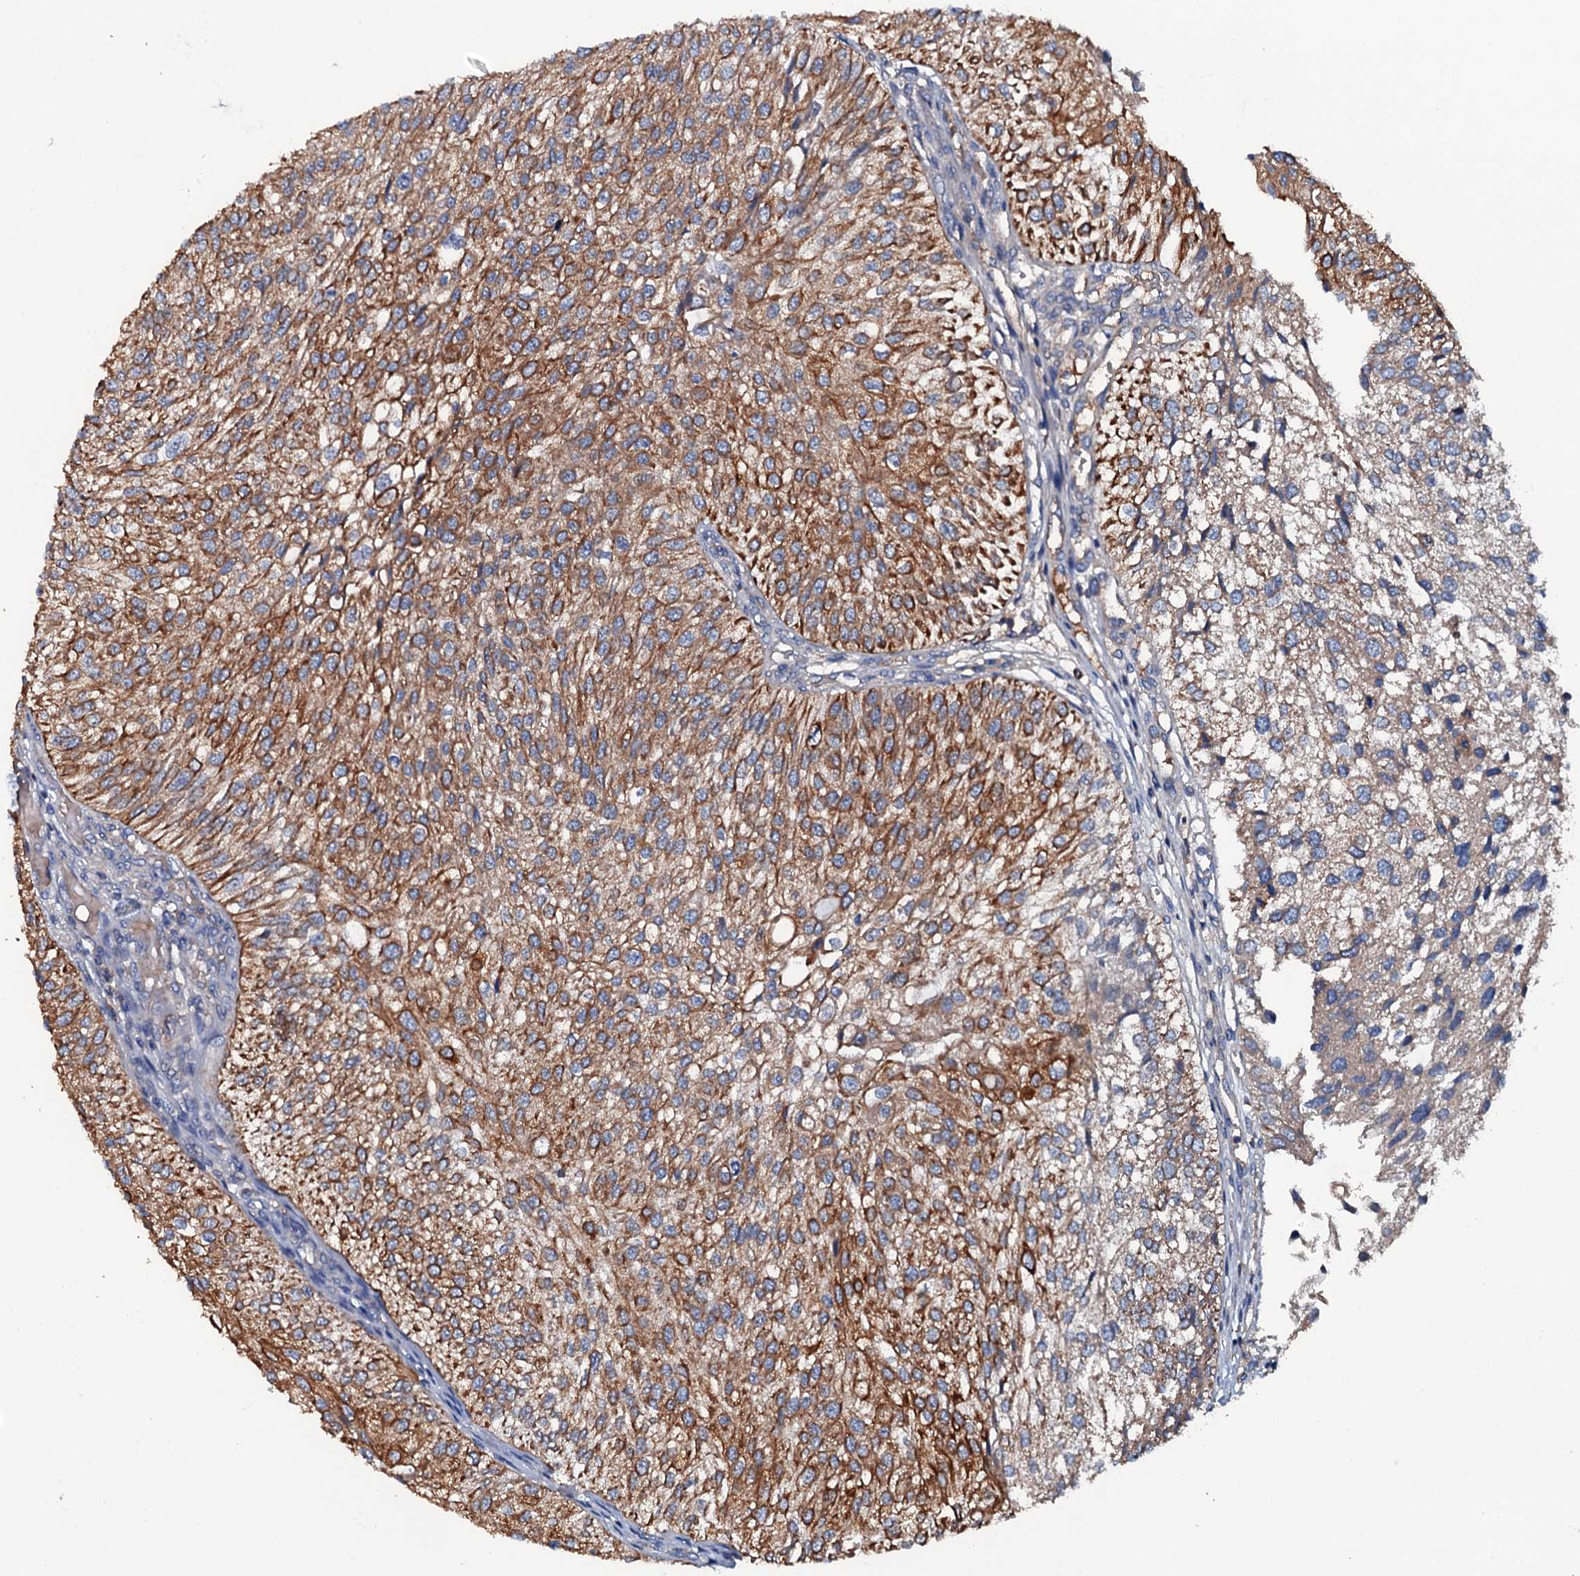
{"staining": {"intensity": "strong", "quantity": ">75%", "location": "cytoplasmic/membranous"}, "tissue": "urothelial cancer", "cell_type": "Tumor cells", "image_type": "cancer", "snomed": [{"axis": "morphology", "description": "Urothelial carcinoma, Low grade"}, {"axis": "topography", "description": "Urinary bladder"}], "caption": "This is a photomicrograph of immunohistochemistry (IHC) staining of urothelial cancer, which shows strong positivity in the cytoplasmic/membranous of tumor cells.", "gene": "NEK1", "patient": {"sex": "female", "age": 89}}